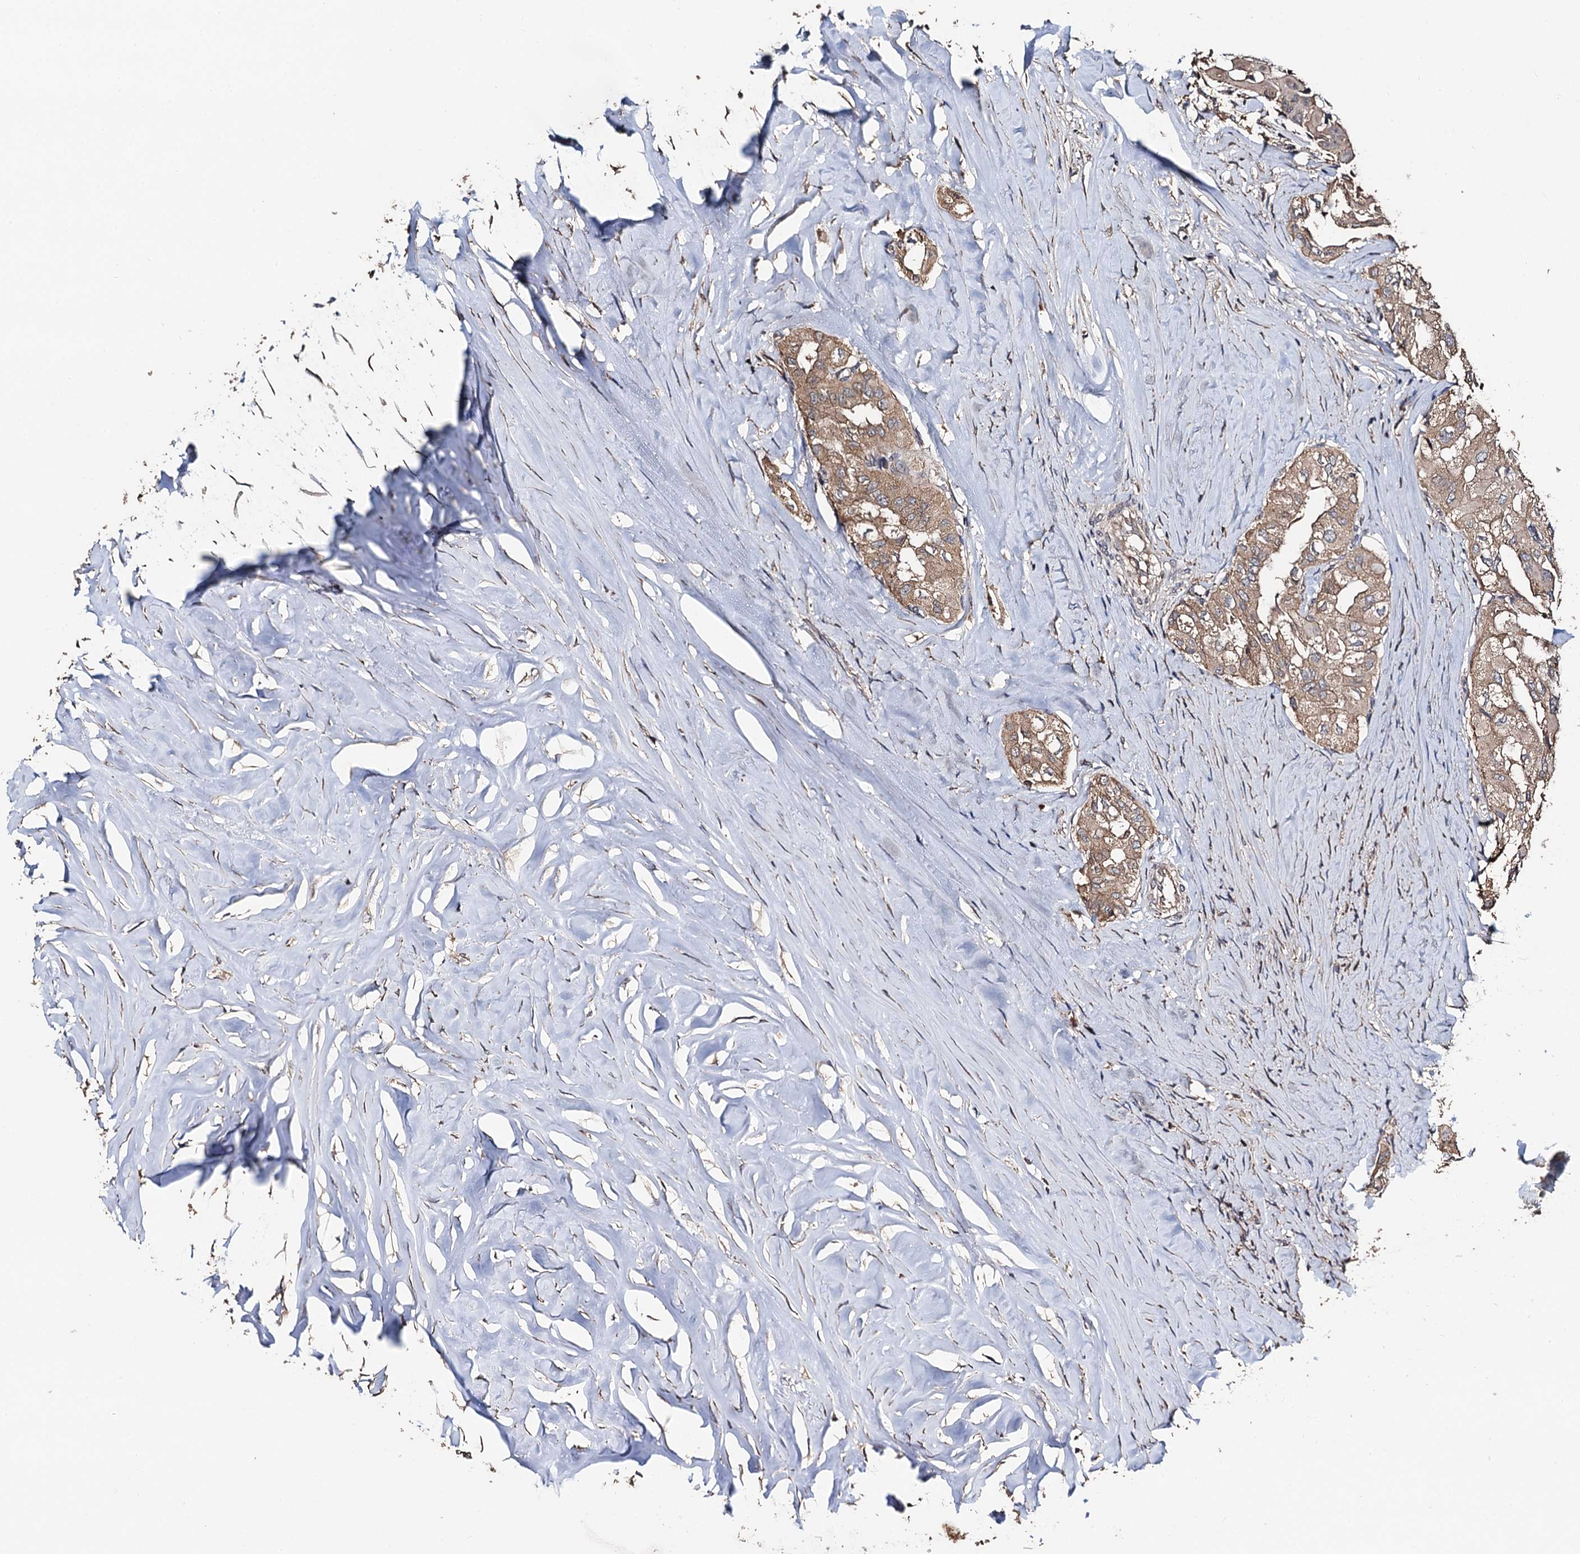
{"staining": {"intensity": "weak", "quantity": ">75%", "location": "cytoplasmic/membranous"}, "tissue": "thyroid cancer", "cell_type": "Tumor cells", "image_type": "cancer", "snomed": [{"axis": "morphology", "description": "Papillary adenocarcinoma, NOS"}, {"axis": "topography", "description": "Thyroid gland"}], "caption": "A photomicrograph showing weak cytoplasmic/membranous expression in about >75% of tumor cells in thyroid cancer, as visualized by brown immunohistochemical staining.", "gene": "PPTC7", "patient": {"sex": "female", "age": 59}}